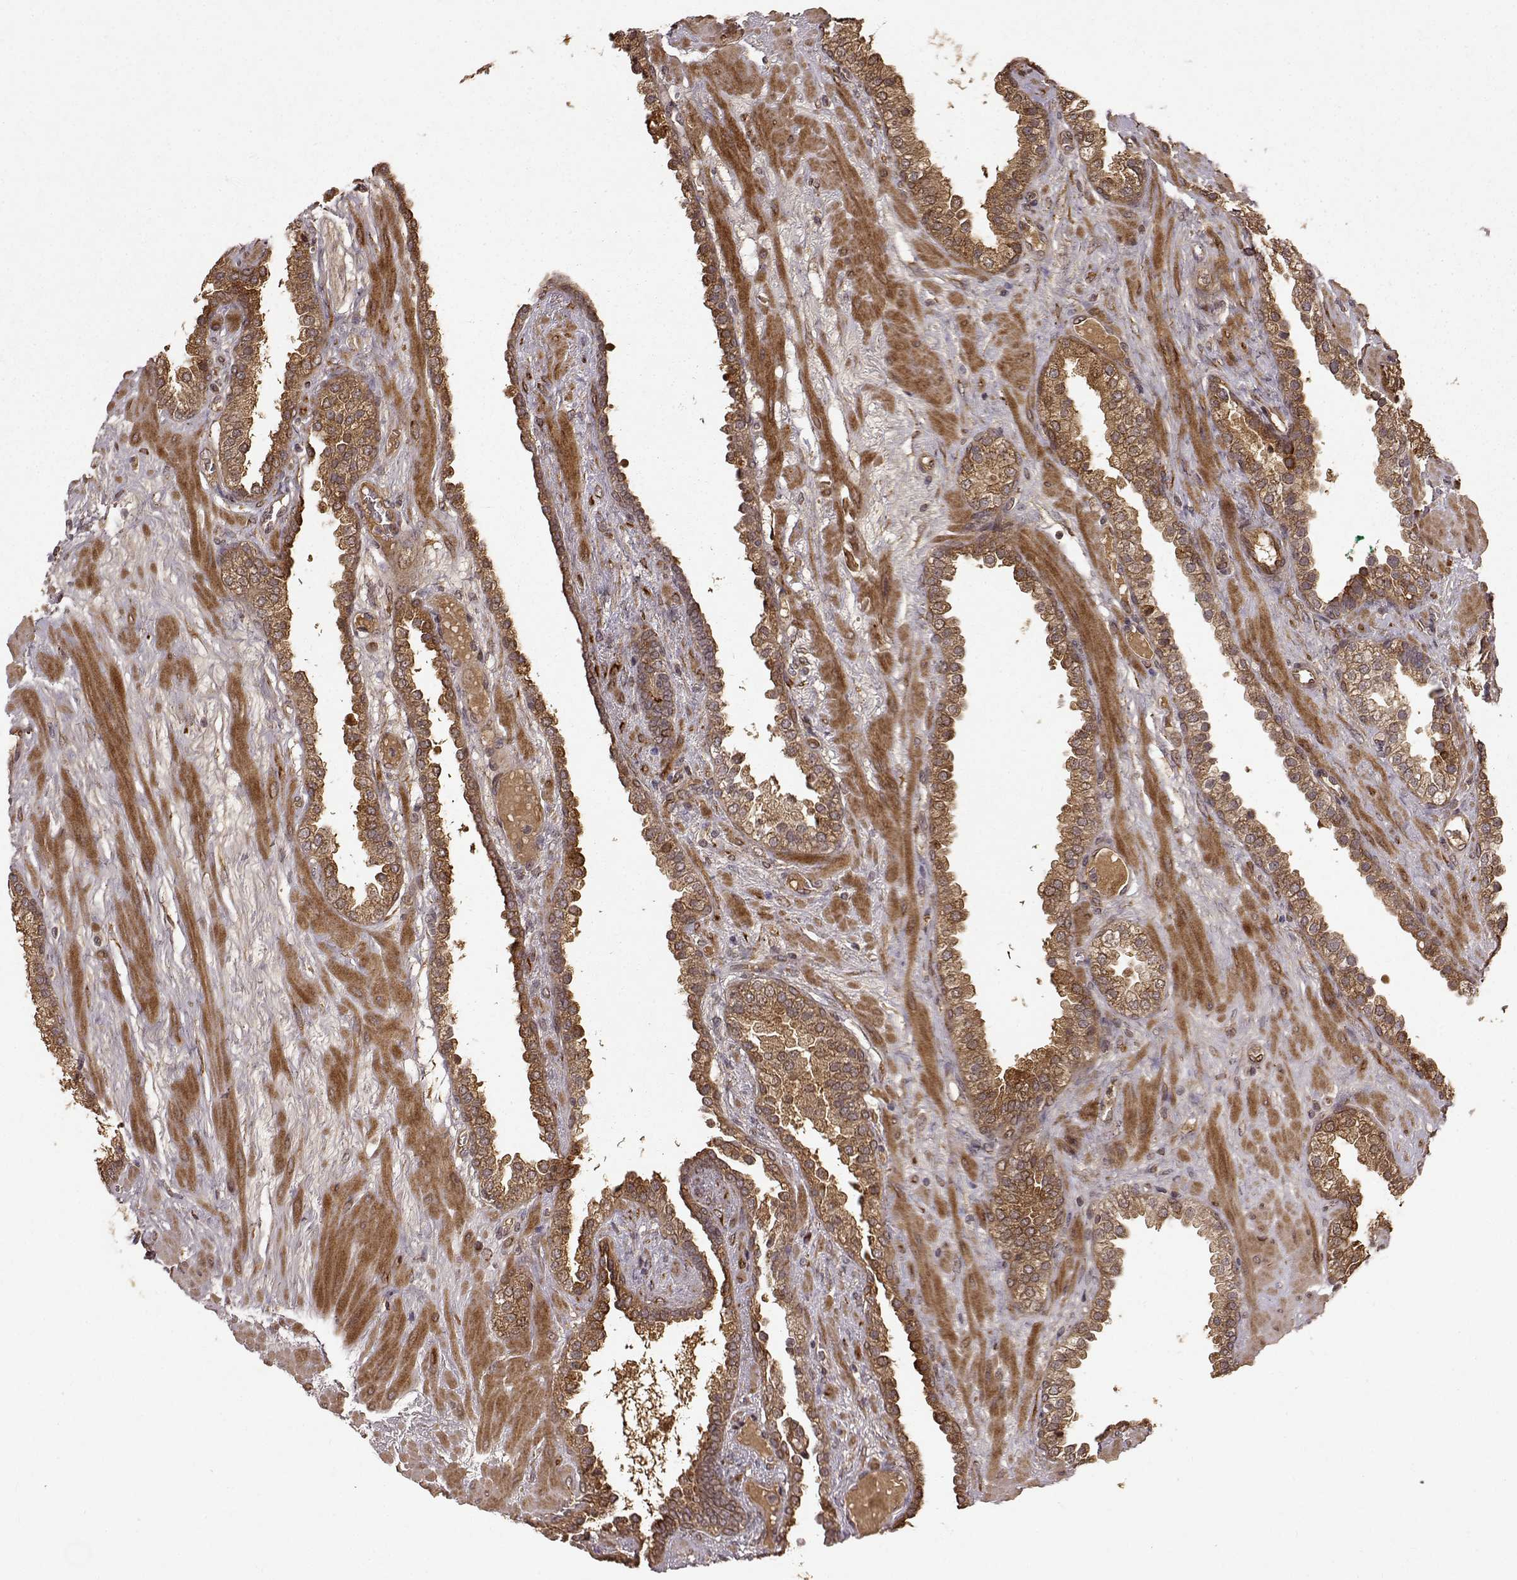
{"staining": {"intensity": "strong", "quantity": ">75%", "location": "cytoplasmic/membranous"}, "tissue": "prostate cancer", "cell_type": "Tumor cells", "image_type": "cancer", "snomed": [{"axis": "morphology", "description": "Adenocarcinoma, Low grade"}, {"axis": "topography", "description": "Prostate"}], "caption": "Immunohistochemistry (DAB (3,3'-diaminobenzidine)) staining of prostate cancer demonstrates strong cytoplasmic/membranous protein positivity in about >75% of tumor cells.", "gene": "FSTL1", "patient": {"sex": "male", "age": 62}}